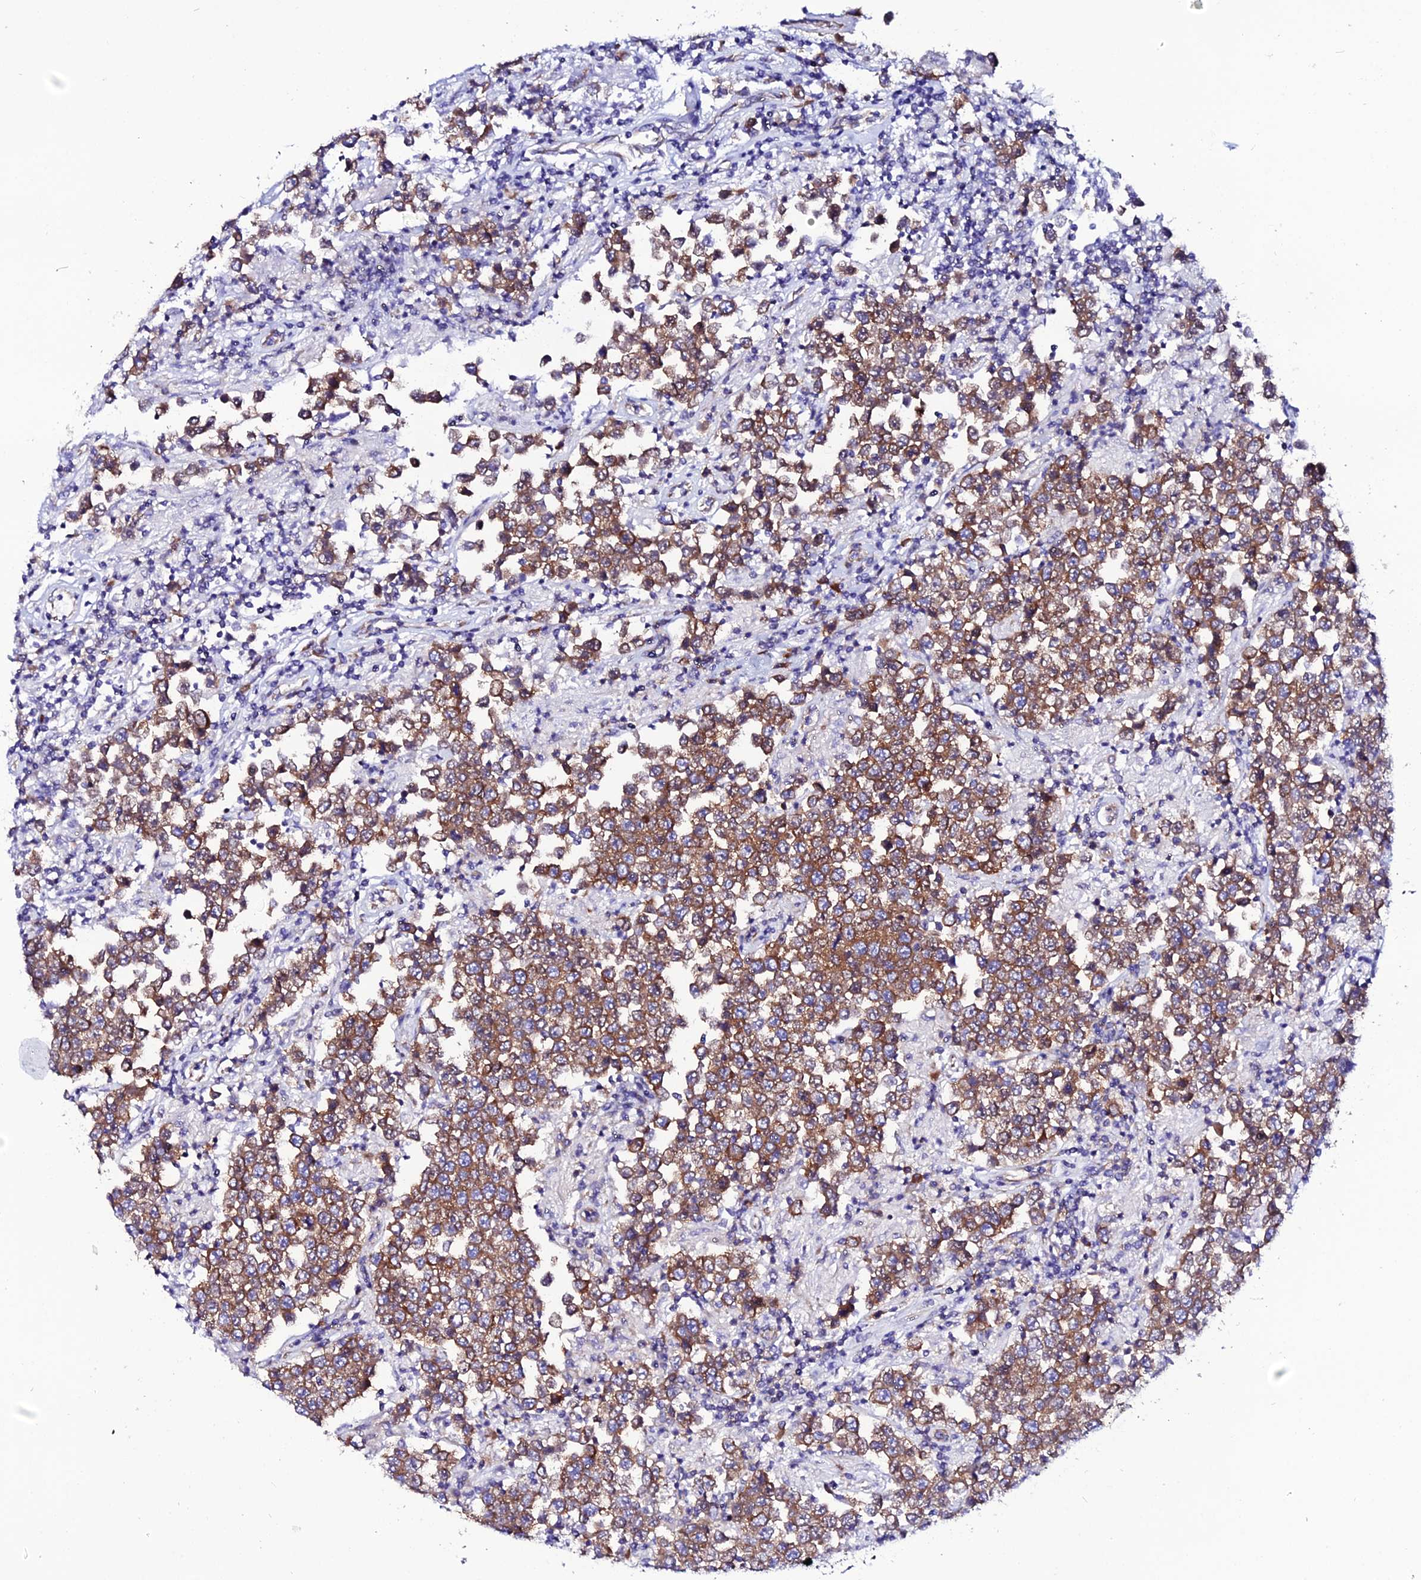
{"staining": {"intensity": "moderate", "quantity": ">75%", "location": "cytoplasmic/membranous"}, "tissue": "testis cancer", "cell_type": "Tumor cells", "image_type": "cancer", "snomed": [{"axis": "morphology", "description": "Normal tissue, NOS"}, {"axis": "morphology", "description": "Urothelial carcinoma, High grade"}, {"axis": "morphology", "description": "Seminoma, NOS"}, {"axis": "morphology", "description": "Carcinoma, Embryonal, NOS"}, {"axis": "topography", "description": "Urinary bladder"}, {"axis": "topography", "description": "Testis"}], "caption": "Human seminoma (testis) stained for a protein (brown) reveals moderate cytoplasmic/membranous positive staining in approximately >75% of tumor cells.", "gene": "EEF1G", "patient": {"sex": "male", "age": 41}}